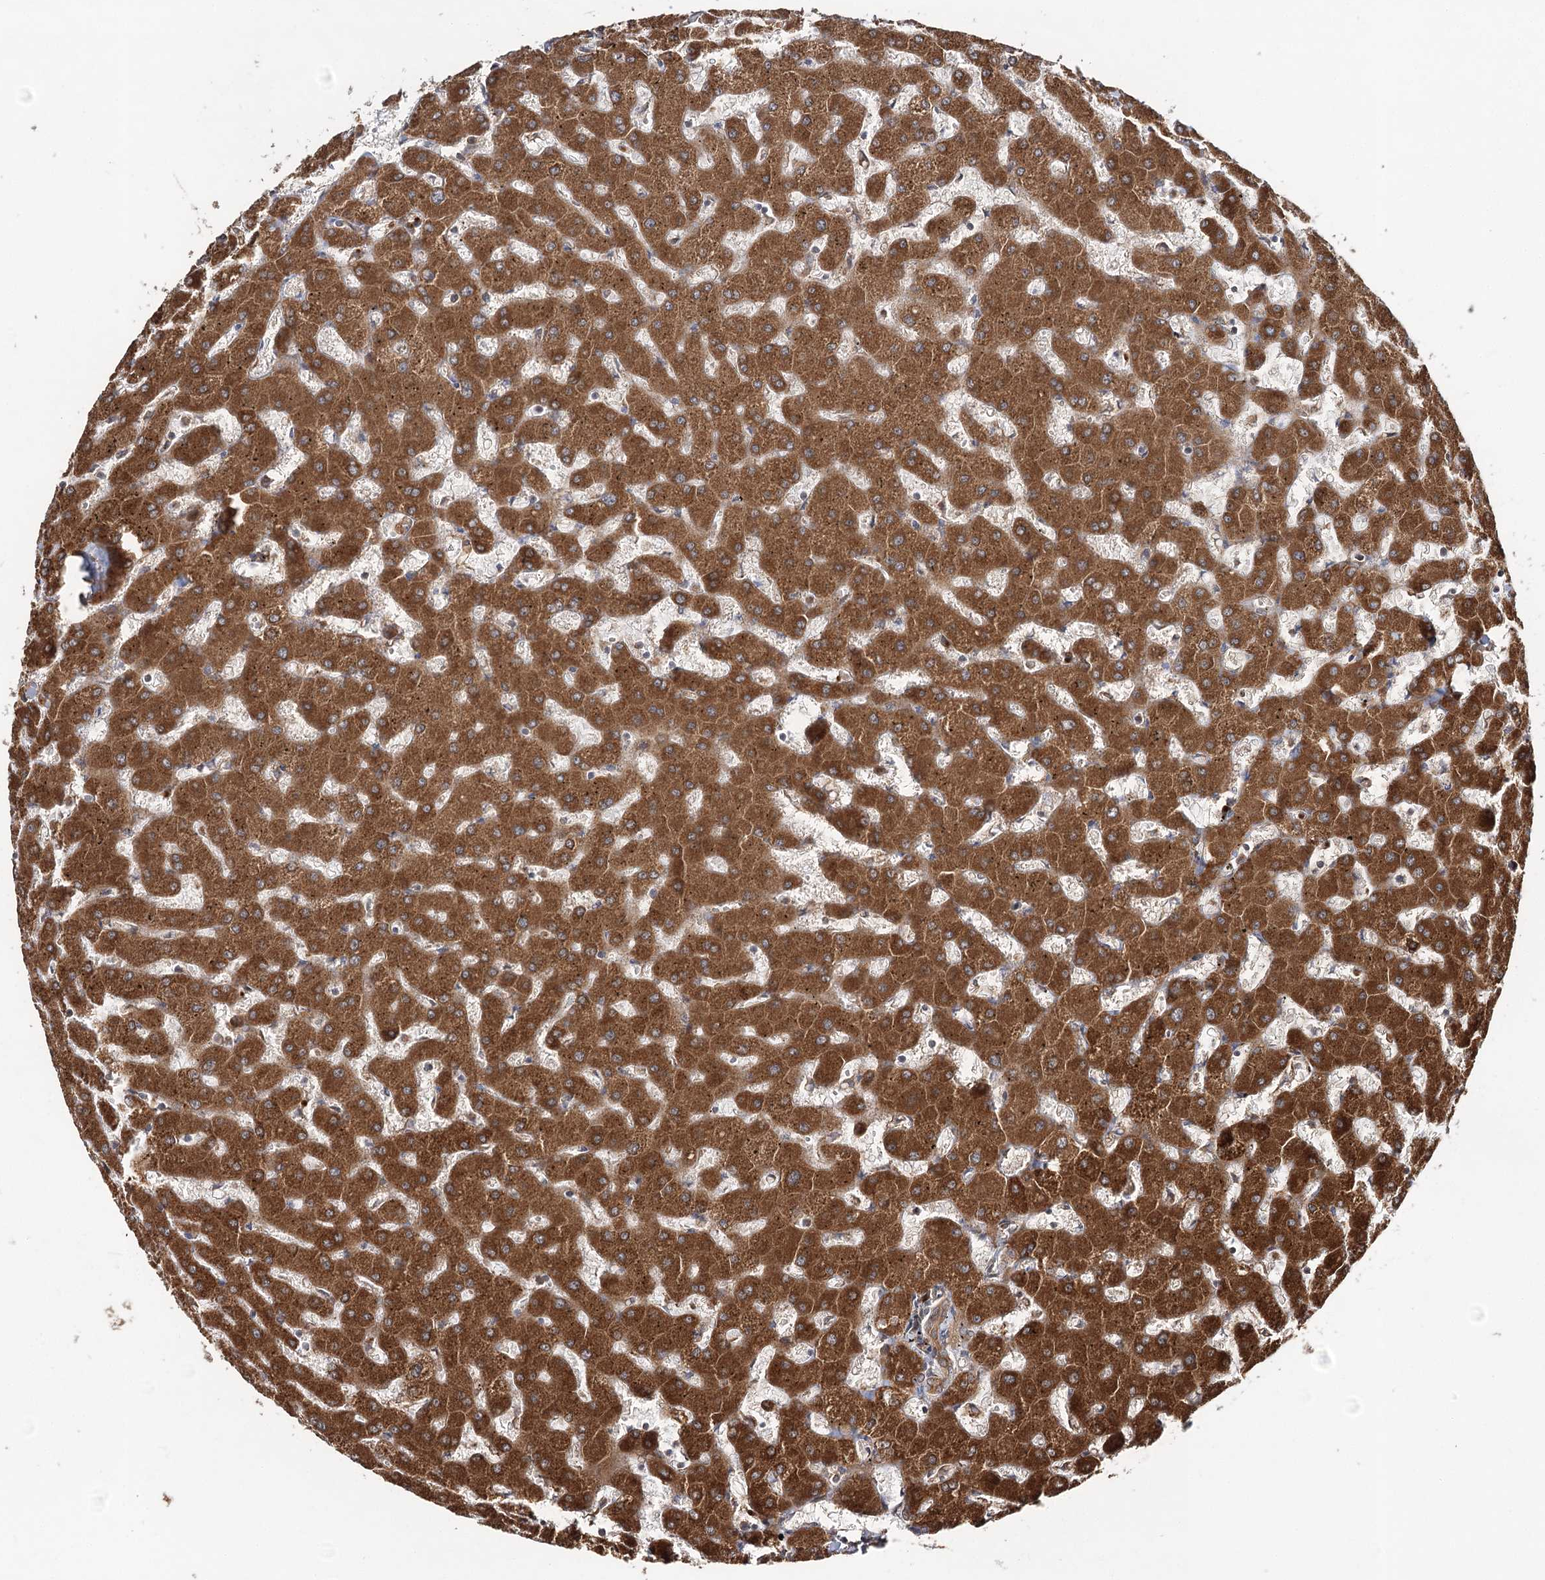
{"staining": {"intensity": "moderate", "quantity": ">75%", "location": "cytoplasmic/membranous"}, "tissue": "liver", "cell_type": "Cholangiocytes", "image_type": "normal", "snomed": [{"axis": "morphology", "description": "Normal tissue, NOS"}, {"axis": "topography", "description": "Liver"}], "caption": "IHC staining of normal liver, which demonstrates medium levels of moderate cytoplasmic/membranous expression in about >75% of cholangiocytes indicating moderate cytoplasmic/membranous protein expression. The staining was performed using DAB (3,3'-diaminobenzidine) (brown) for protein detection and nuclei were counterstained in hematoxylin (blue).", "gene": "DNAJB14", "patient": {"sex": "female", "age": 63}}